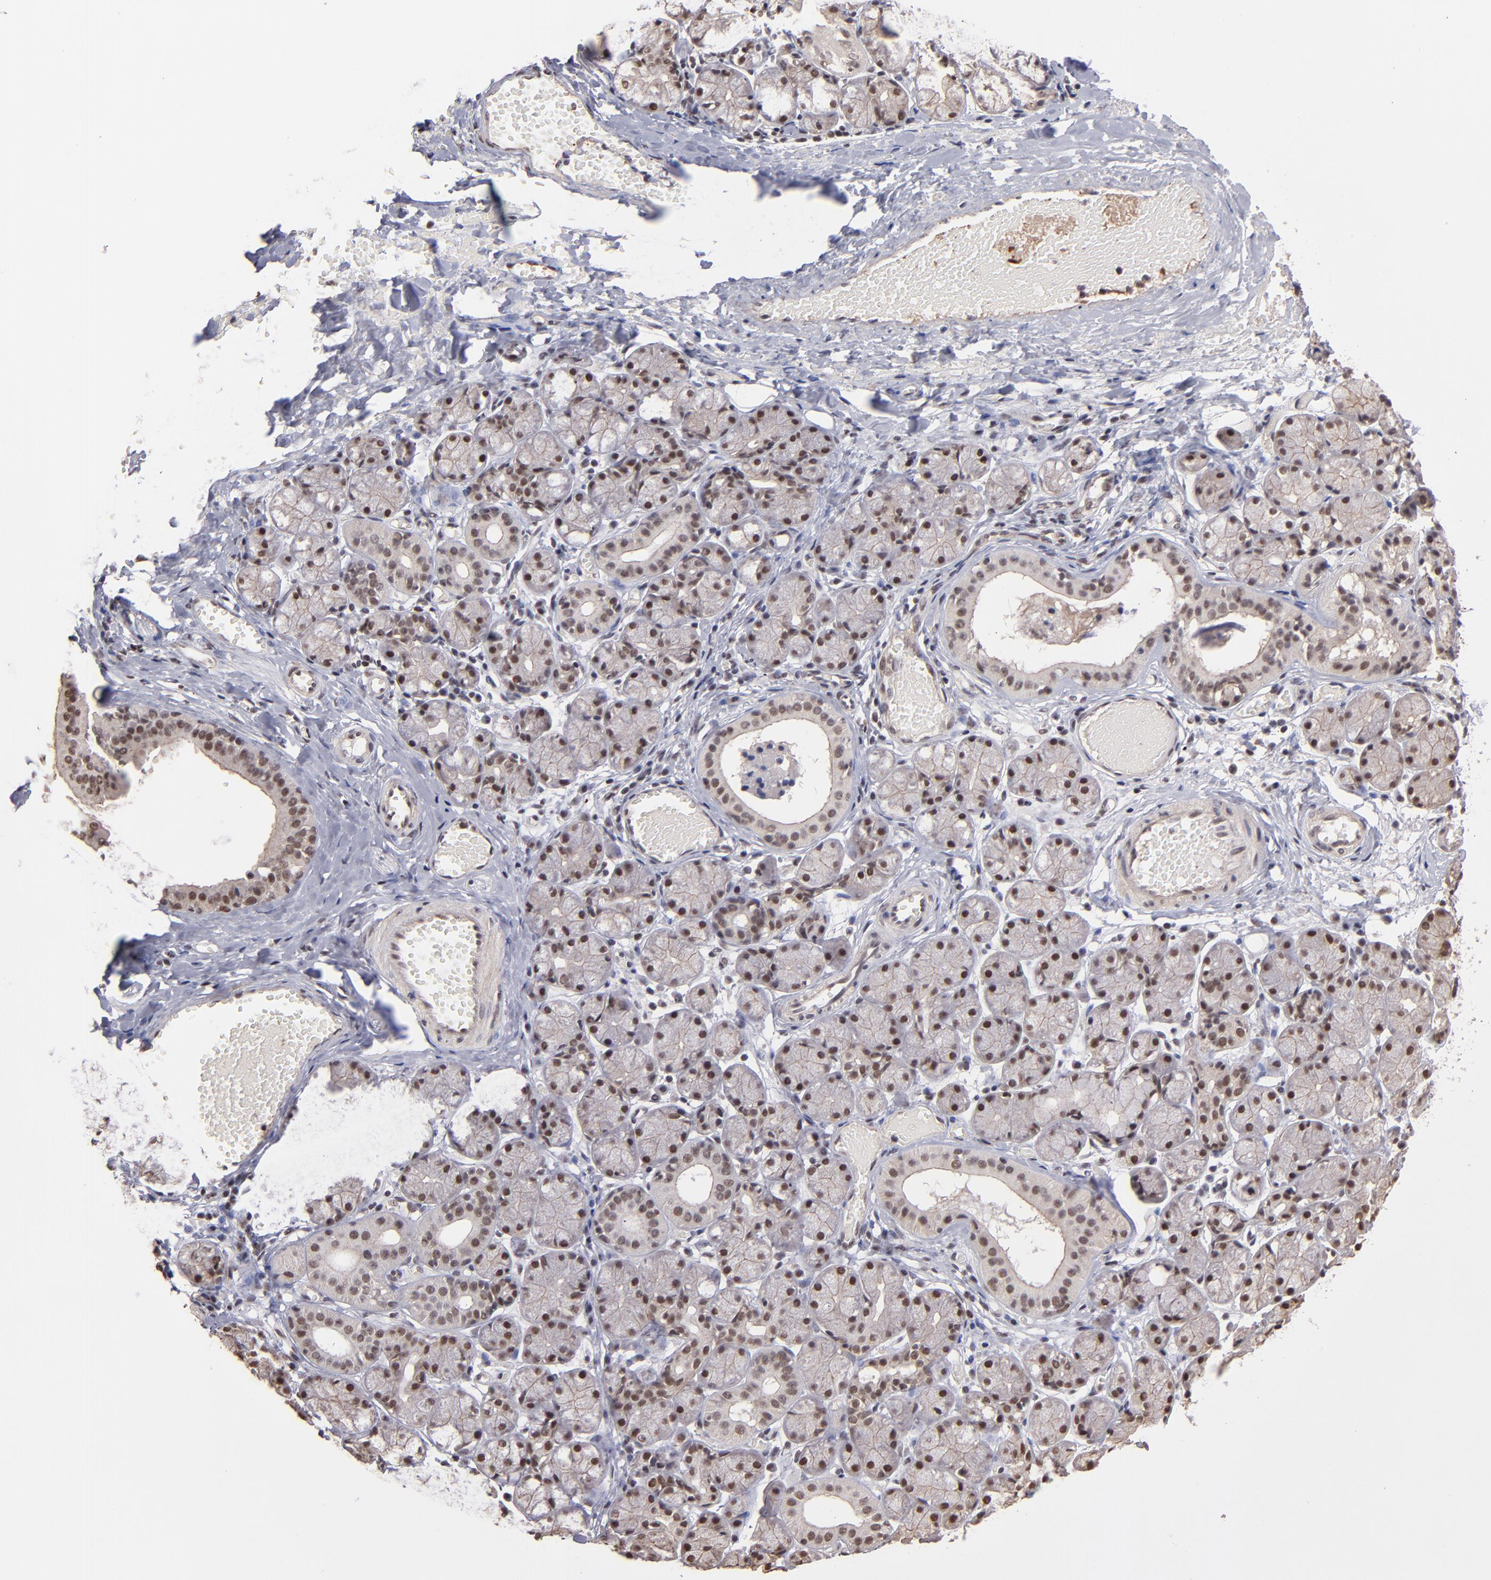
{"staining": {"intensity": "moderate", "quantity": ">75%", "location": "nuclear"}, "tissue": "salivary gland", "cell_type": "Glandular cells", "image_type": "normal", "snomed": [{"axis": "morphology", "description": "Normal tissue, NOS"}, {"axis": "topography", "description": "Salivary gland"}], "caption": "Immunohistochemical staining of normal human salivary gland demonstrates medium levels of moderate nuclear expression in about >75% of glandular cells.", "gene": "TERF2", "patient": {"sex": "female", "age": 24}}